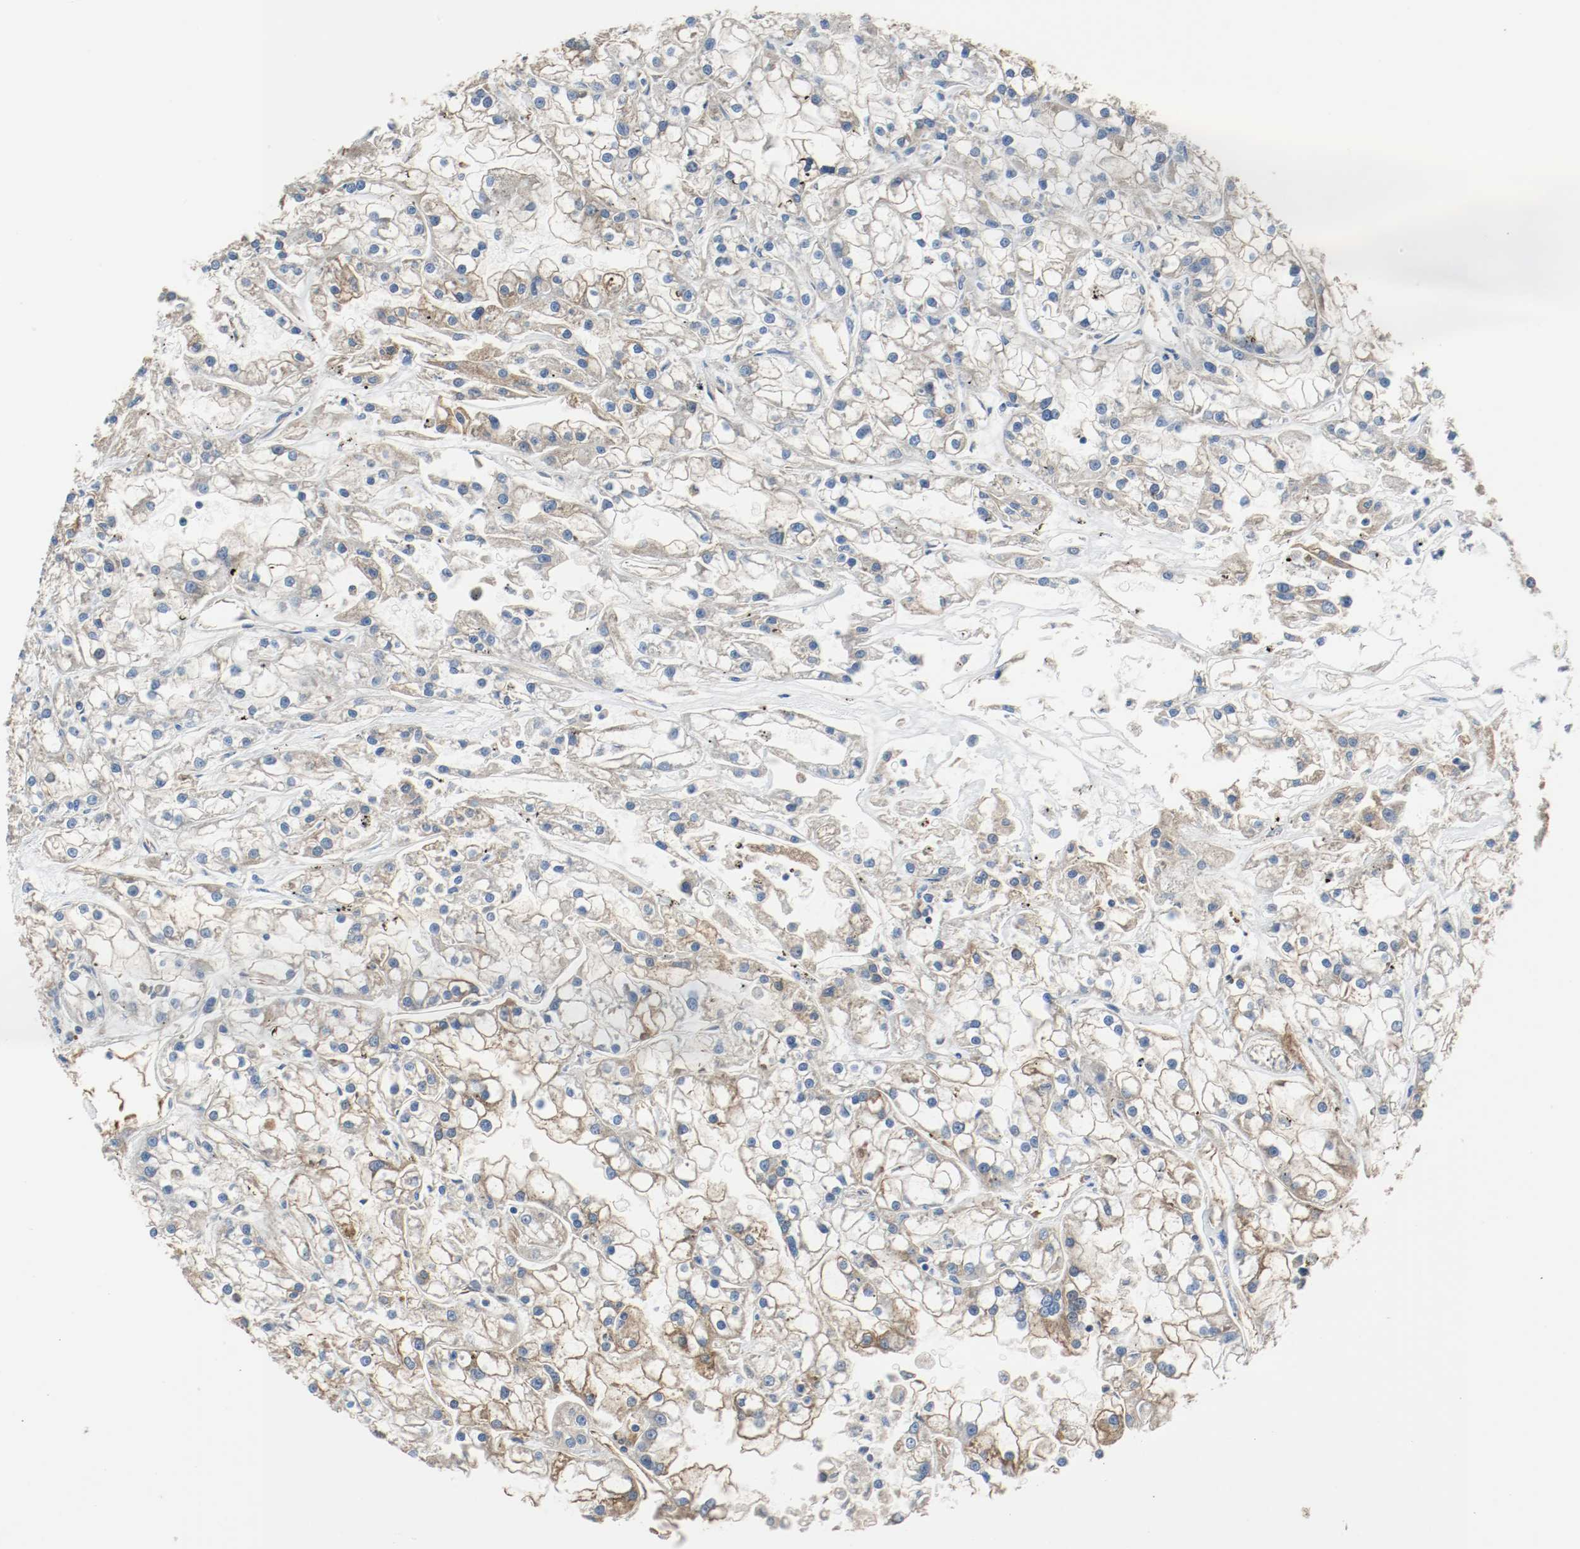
{"staining": {"intensity": "weak", "quantity": "25%-75%", "location": "cytoplasmic/membranous"}, "tissue": "renal cancer", "cell_type": "Tumor cells", "image_type": "cancer", "snomed": [{"axis": "morphology", "description": "Adenocarcinoma, NOS"}, {"axis": "topography", "description": "Kidney"}], "caption": "High-power microscopy captured an immunohistochemistry photomicrograph of adenocarcinoma (renal), revealing weak cytoplasmic/membranous expression in approximately 25%-75% of tumor cells. The protein is shown in brown color, while the nuclei are stained blue.", "gene": "TUBA3D", "patient": {"sex": "female", "age": 52}}